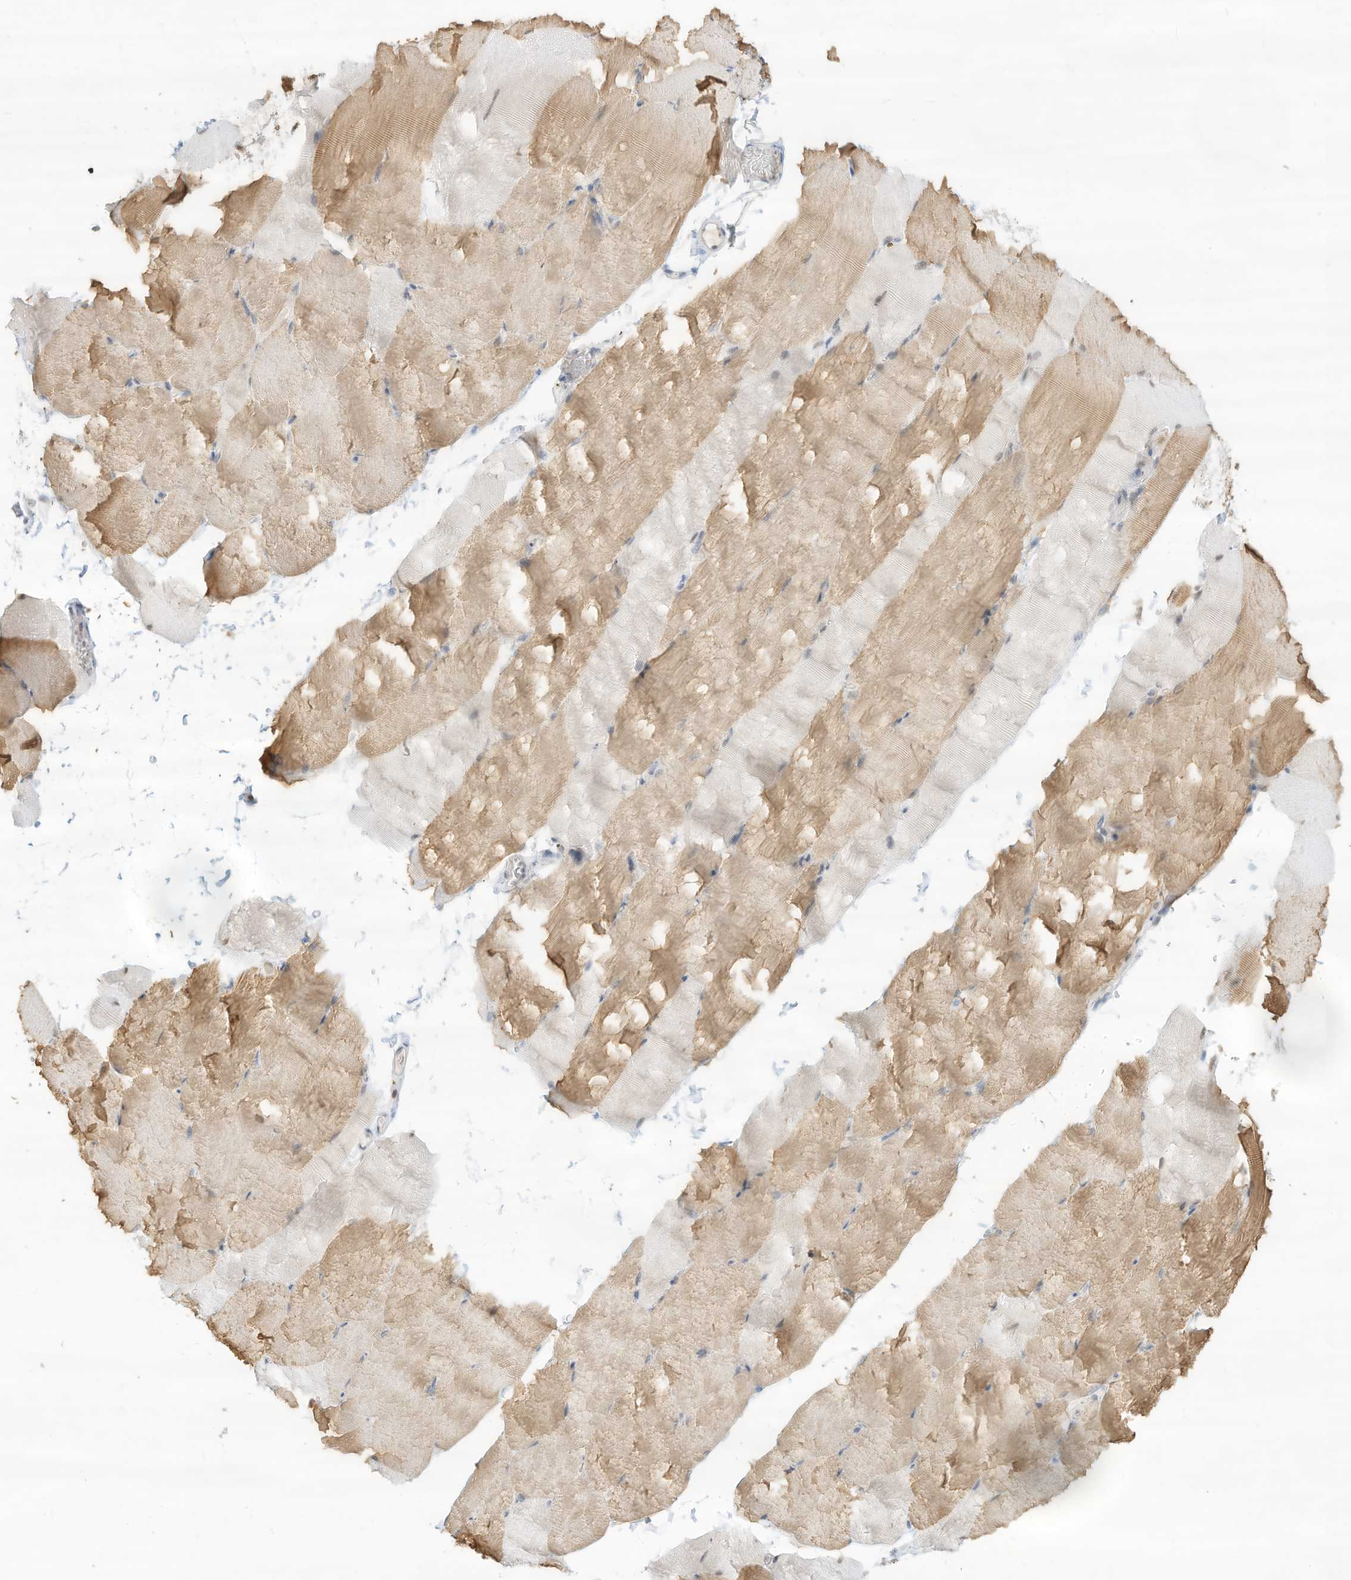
{"staining": {"intensity": "moderate", "quantity": "25%-75%", "location": "cytoplasmic/membranous"}, "tissue": "skeletal muscle", "cell_type": "Myocytes", "image_type": "normal", "snomed": [{"axis": "morphology", "description": "Normal tissue, NOS"}, {"axis": "topography", "description": "Skeletal muscle"}, {"axis": "topography", "description": "Parathyroid gland"}], "caption": "Immunohistochemistry (IHC) (DAB (3,3'-diaminobenzidine)) staining of unremarkable skeletal muscle reveals moderate cytoplasmic/membranous protein staining in approximately 25%-75% of myocytes.", "gene": "NHSL1", "patient": {"sex": "female", "age": 37}}